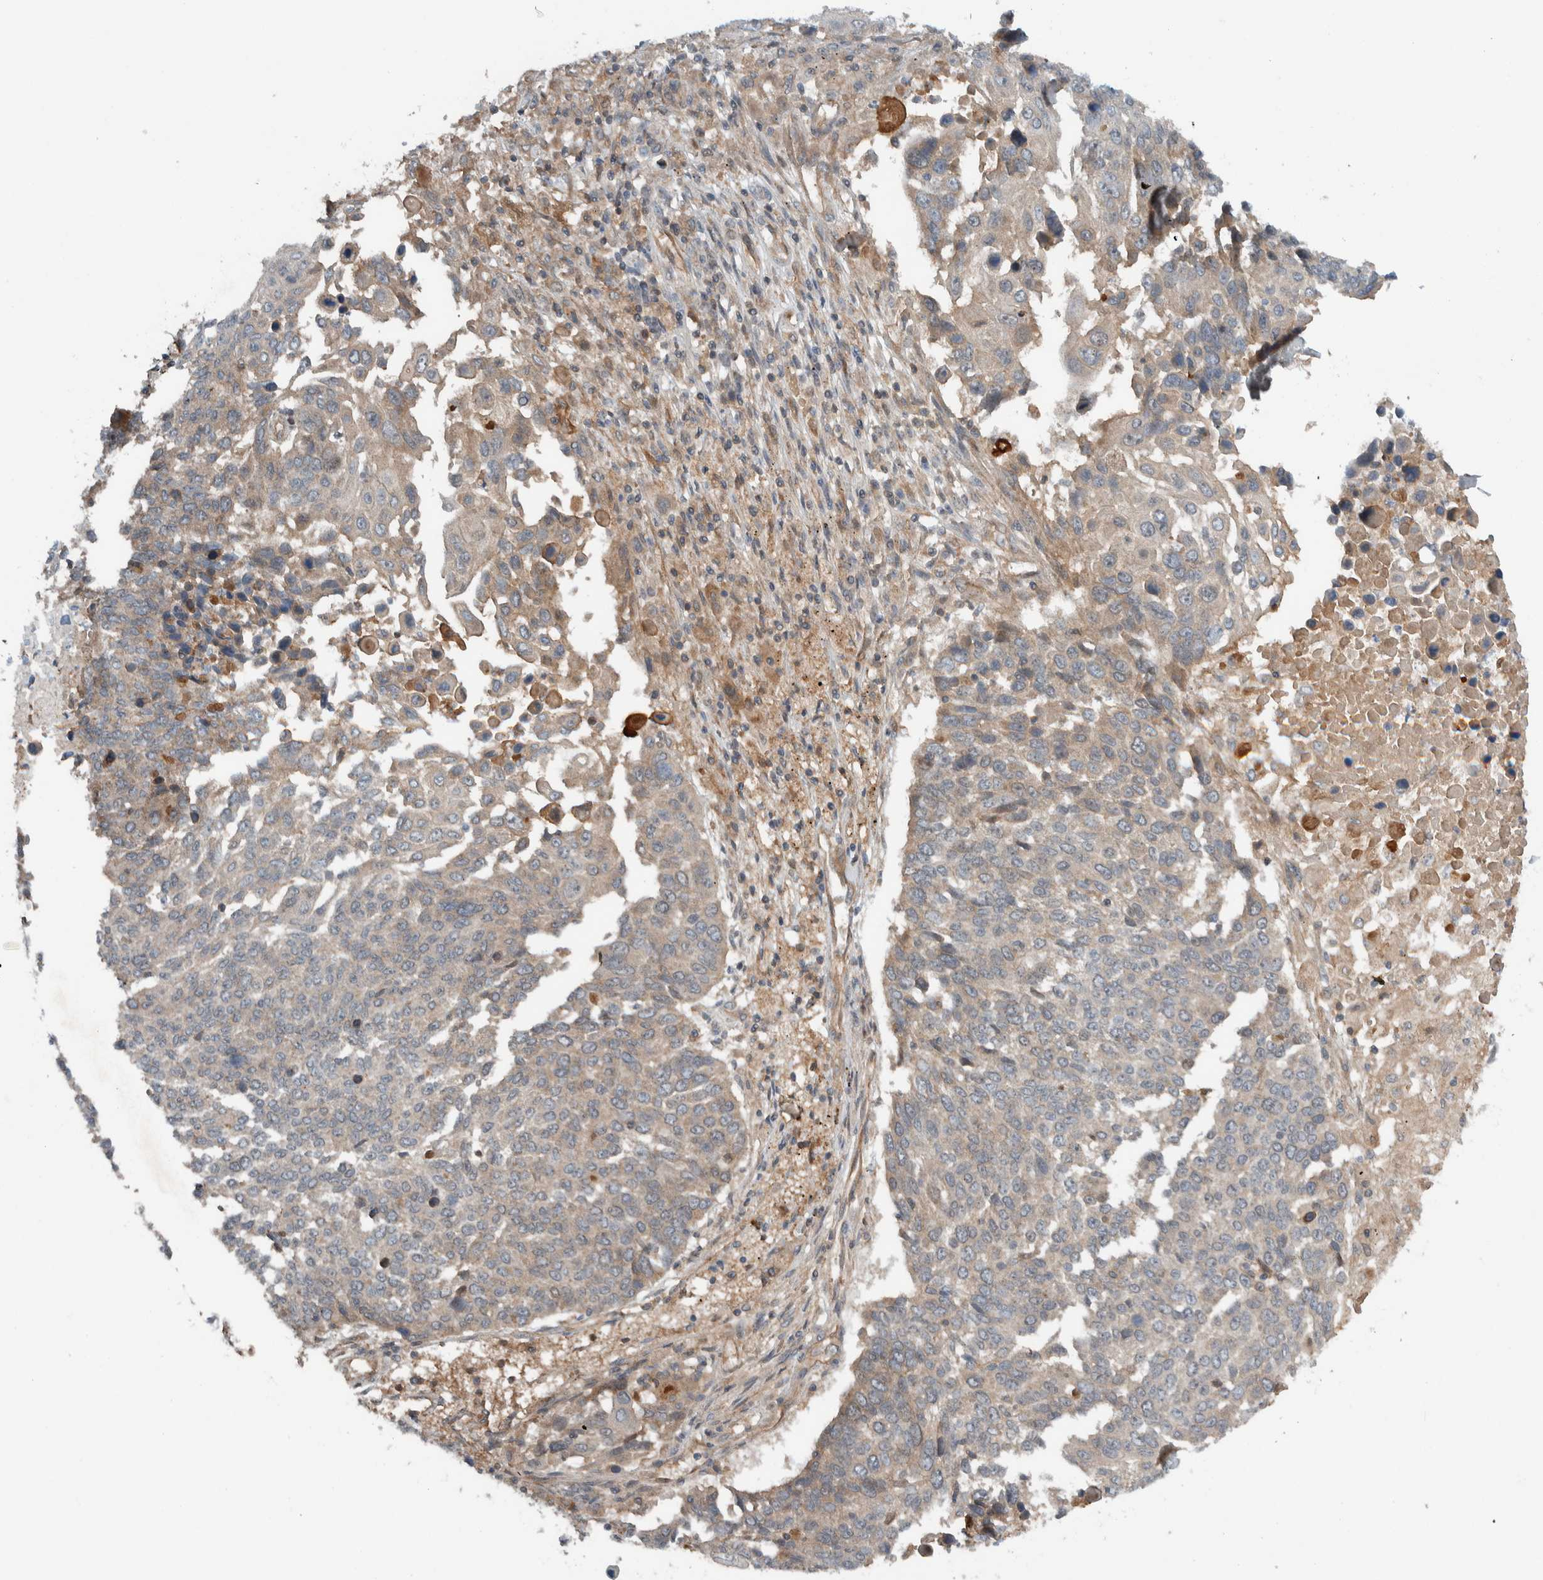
{"staining": {"intensity": "weak", "quantity": "<25%", "location": "cytoplasmic/membranous"}, "tissue": "lung cancer", "cell_type": "Tumor cells", "image_type": "cancer", "snomed": [{"axis": "morphology", "description": "Squamous cell carcinoma, NOS"}, {"axis": "topography", "description": "Lung"}], "caption": "Photomicrograph shows no protein positivity in tumor cells of lung cancer (squamous cell carcinoma) tissue. (Stains: DAB (3,3'-diaminobenzidine) IHC with hematoxylin counter stain, Microscopy: brightfield microscopy at high magnification).", "gene": "ARMC7", "patient": {"sex": "male", "age": 66}}